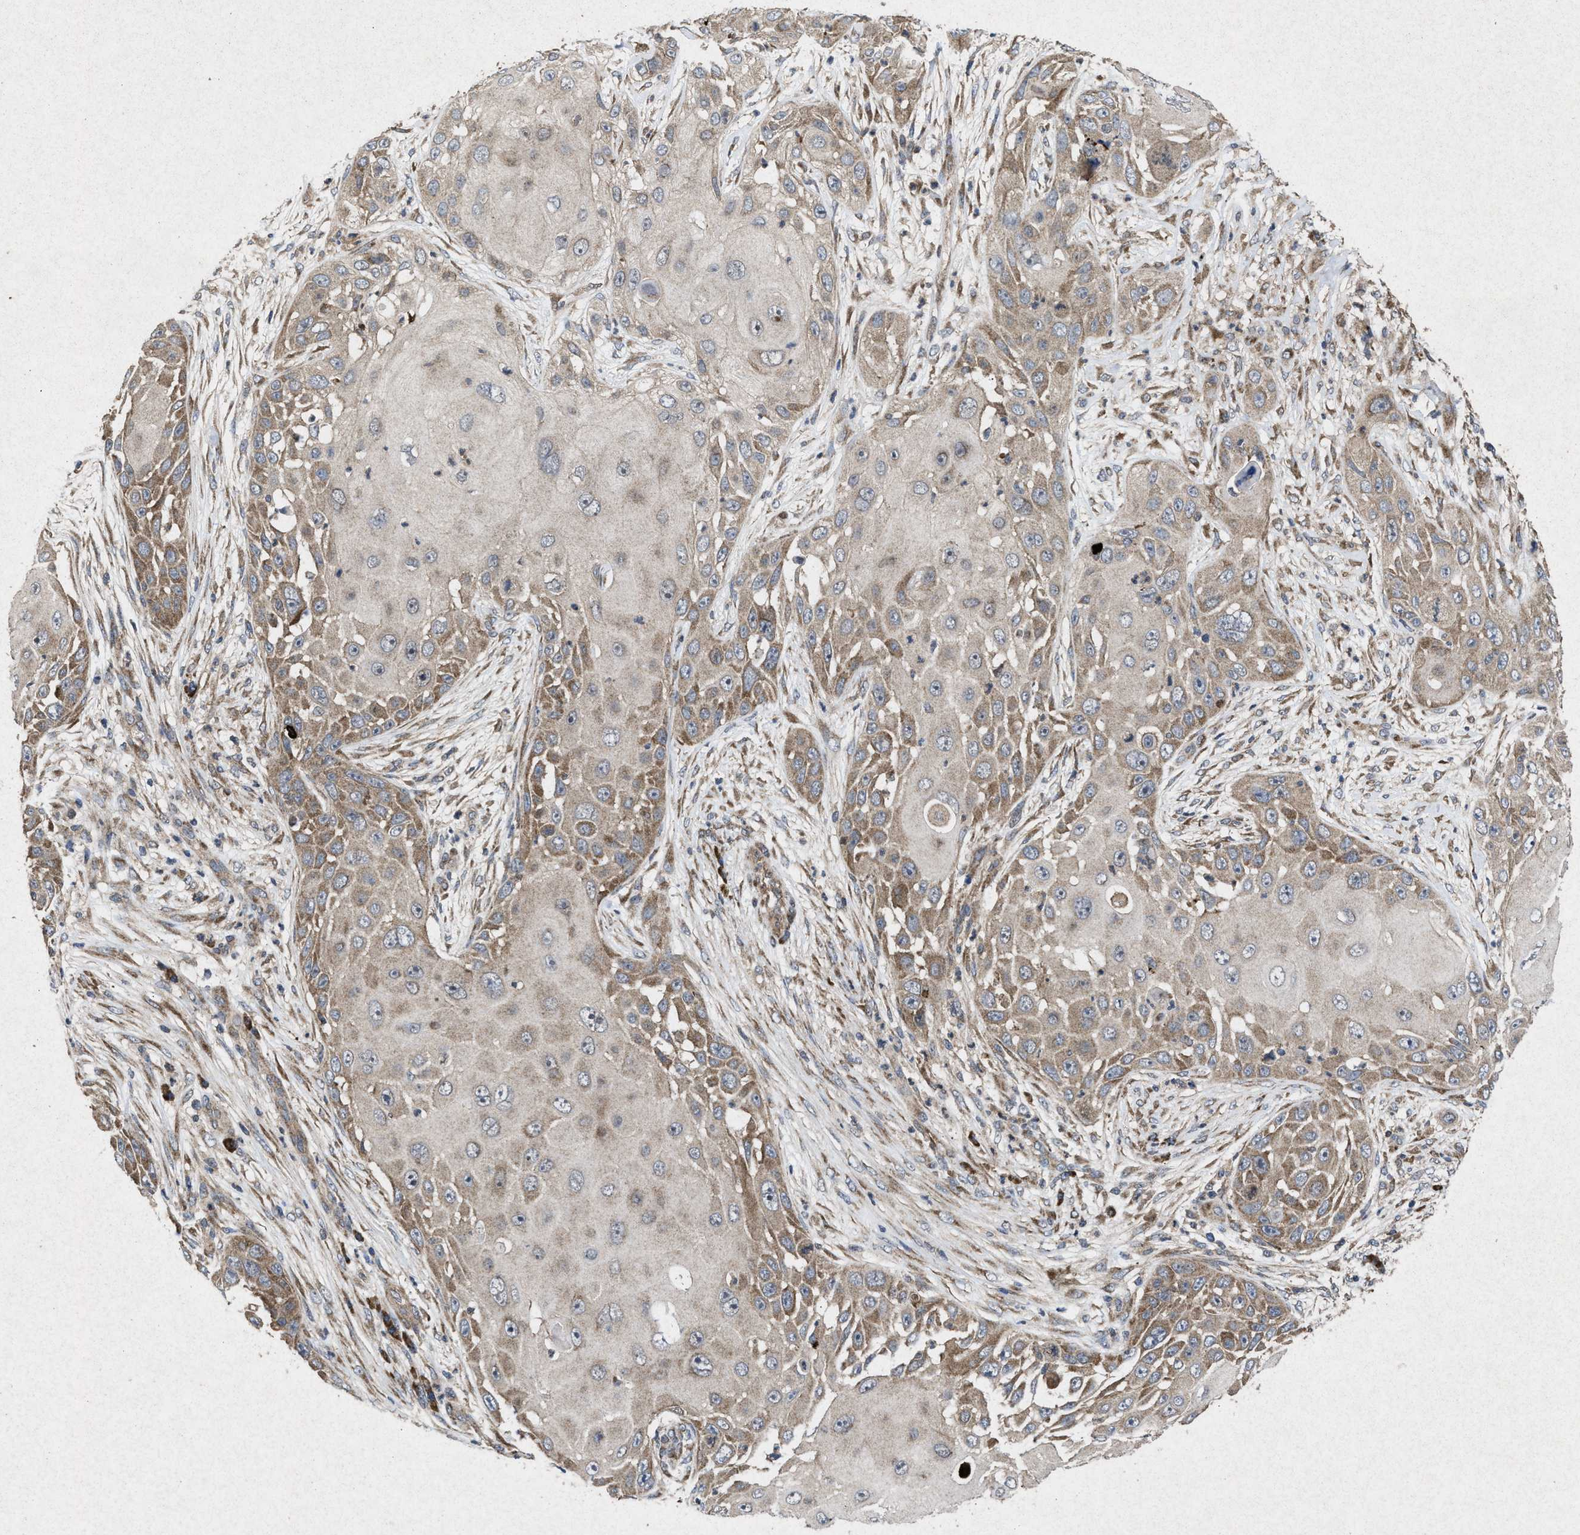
{"staining": {"intensity": "moderate", "quantity": "25%-75%", "location": "cytoplasmic/membranous"}, "tissue": "skin cancer", "cell_type": "Tumor cells", "image_type": "cancer", "snomed": [{"axis": "morphology", "description": "Squamous cell carcinoma, NOS"}, {"axis": "topography", "description": "Skin"}], "caption": "Protein analysis of squamous cell carcinoma (skin) tissue reveals moderate cytoplasmic/membranous staining in about 25%-75% of tumor cells.", "gene": "MSI2", "patient": {"sex": "female", "age": 44}}